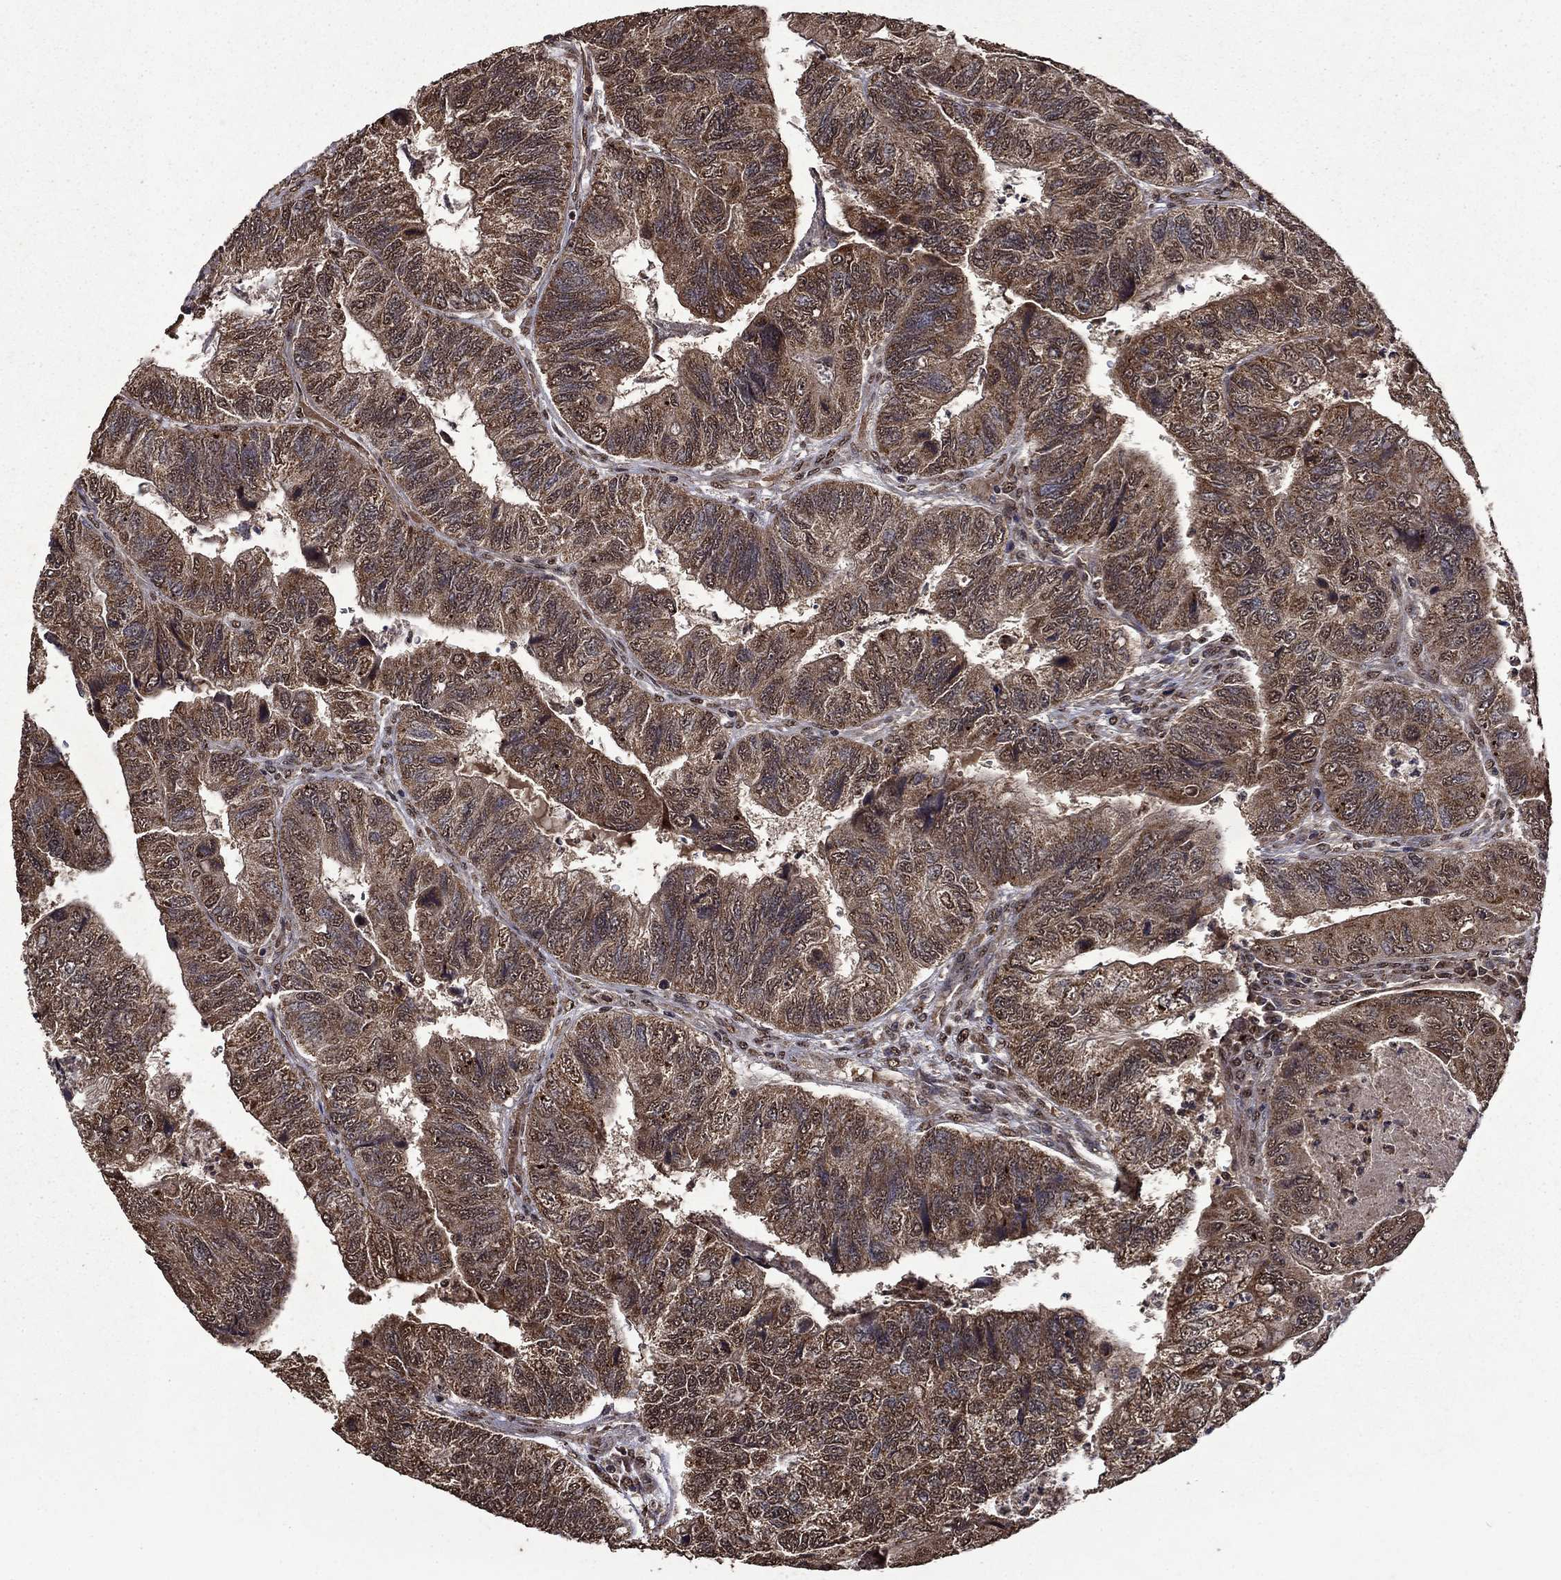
{"staining": {"intensity": "strong", "quantity": "25%-75%", "location": "cytoplasmic/membranous"}, "tissue": "colorectal cancer", "cell_type": "Tumor cells", "image_type": "cancer", "snomed": [{"axis": "morphology", "description": "Adenocarcinoma, NOS"}, {"axis": "topography", "description": "Colon"}], "caption": "Colorectal cancer (adenocarcinoma) tissue reveals strong cytoplasmic/membranous positivity in about 25%-75% of tumor cells Ihc stains the protein in brown and the nuclei are stained blue.", "gene": "ITM2B", "patient": {"sex": "female", "age": 67}}